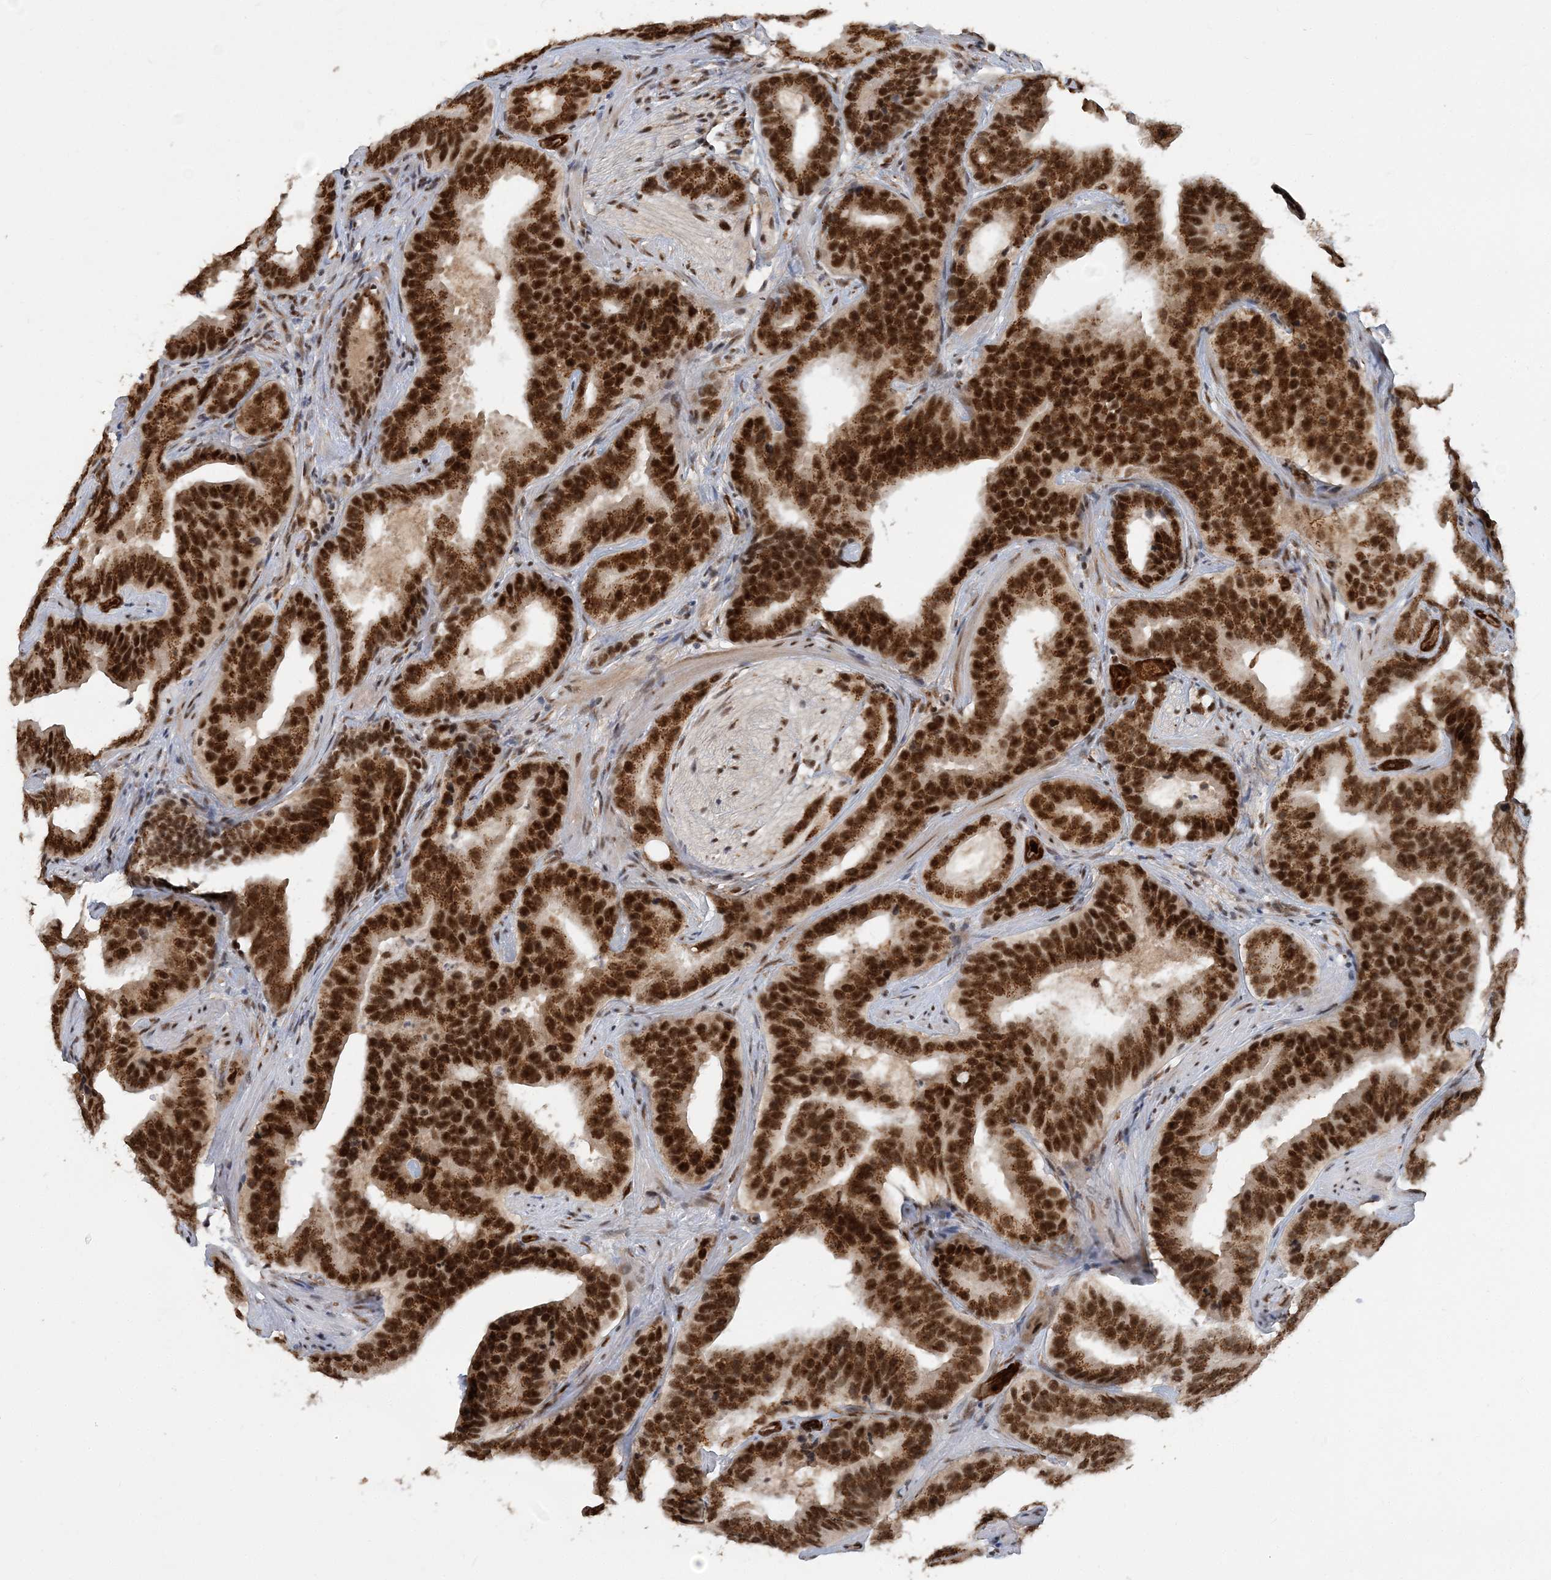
{"staining": {"intensity": "strong", "quantity": ">75%", "location": "cytoplasmic/membranous,nuclear"}, "tissue": "prostate cancer", "cell_type": "Tumor cells", "image_type": "cancer", "snomed": [{"axis": "morphology", "description": "Adenocarcinoma, Low grade"}, {"axis": "topography", "description": "Prostate"}], "caption": "Brown immunohistochemical staining in human low-grade adenocarcinoma (prostate) reveals strong cytoplasmic/membranous and nuclear staining in approximately >75% of tumor cells. (Stains: DAB (3,3'-diaminobenzidine) in brown, nuclei in blue, Microscopy: brightfield microscopy at high magnification).", "gene": "PLRG1", "patient": {"sex": "male", "age": 59}}